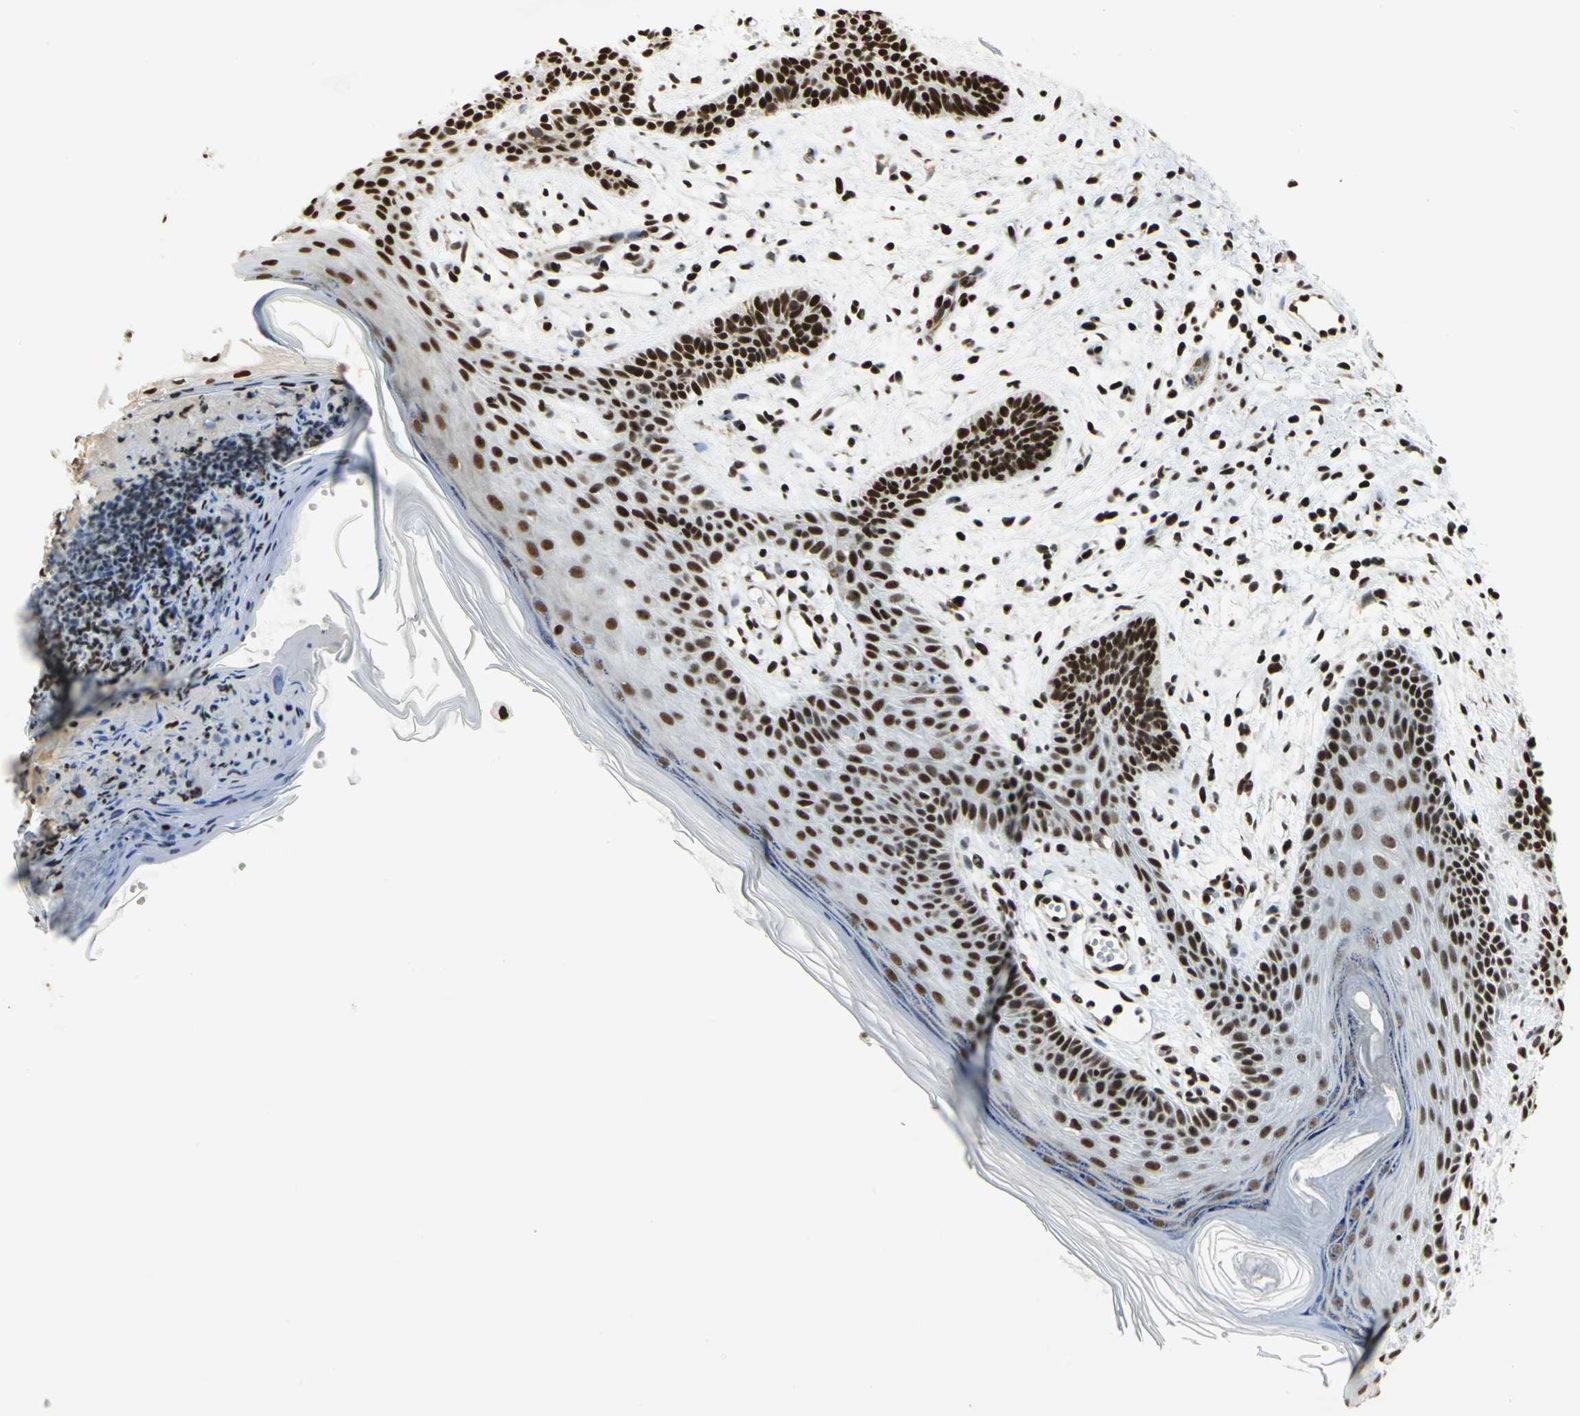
{"staining": {"intensity": "strong", "quantity": ">75%", "location": "nuclear"}, "tissue": "skin cancer", "cell_type": "Tumor cells", "image_type": "cancer", "snomed": [{"axis": "morphology", "description": "Normal tissue, NOS"}, {"axis": "morphology", "description": "Basal cell carcinoma"}, {"axis": "topography", "description": "Skin"}], "caption": "Human skin cancer (basal cell carcinoma) stained with a protein marker exhibits strong staining in tumor cells.", "gene": "HMGB1", "patient": {"sex": "female", "age": 69}}